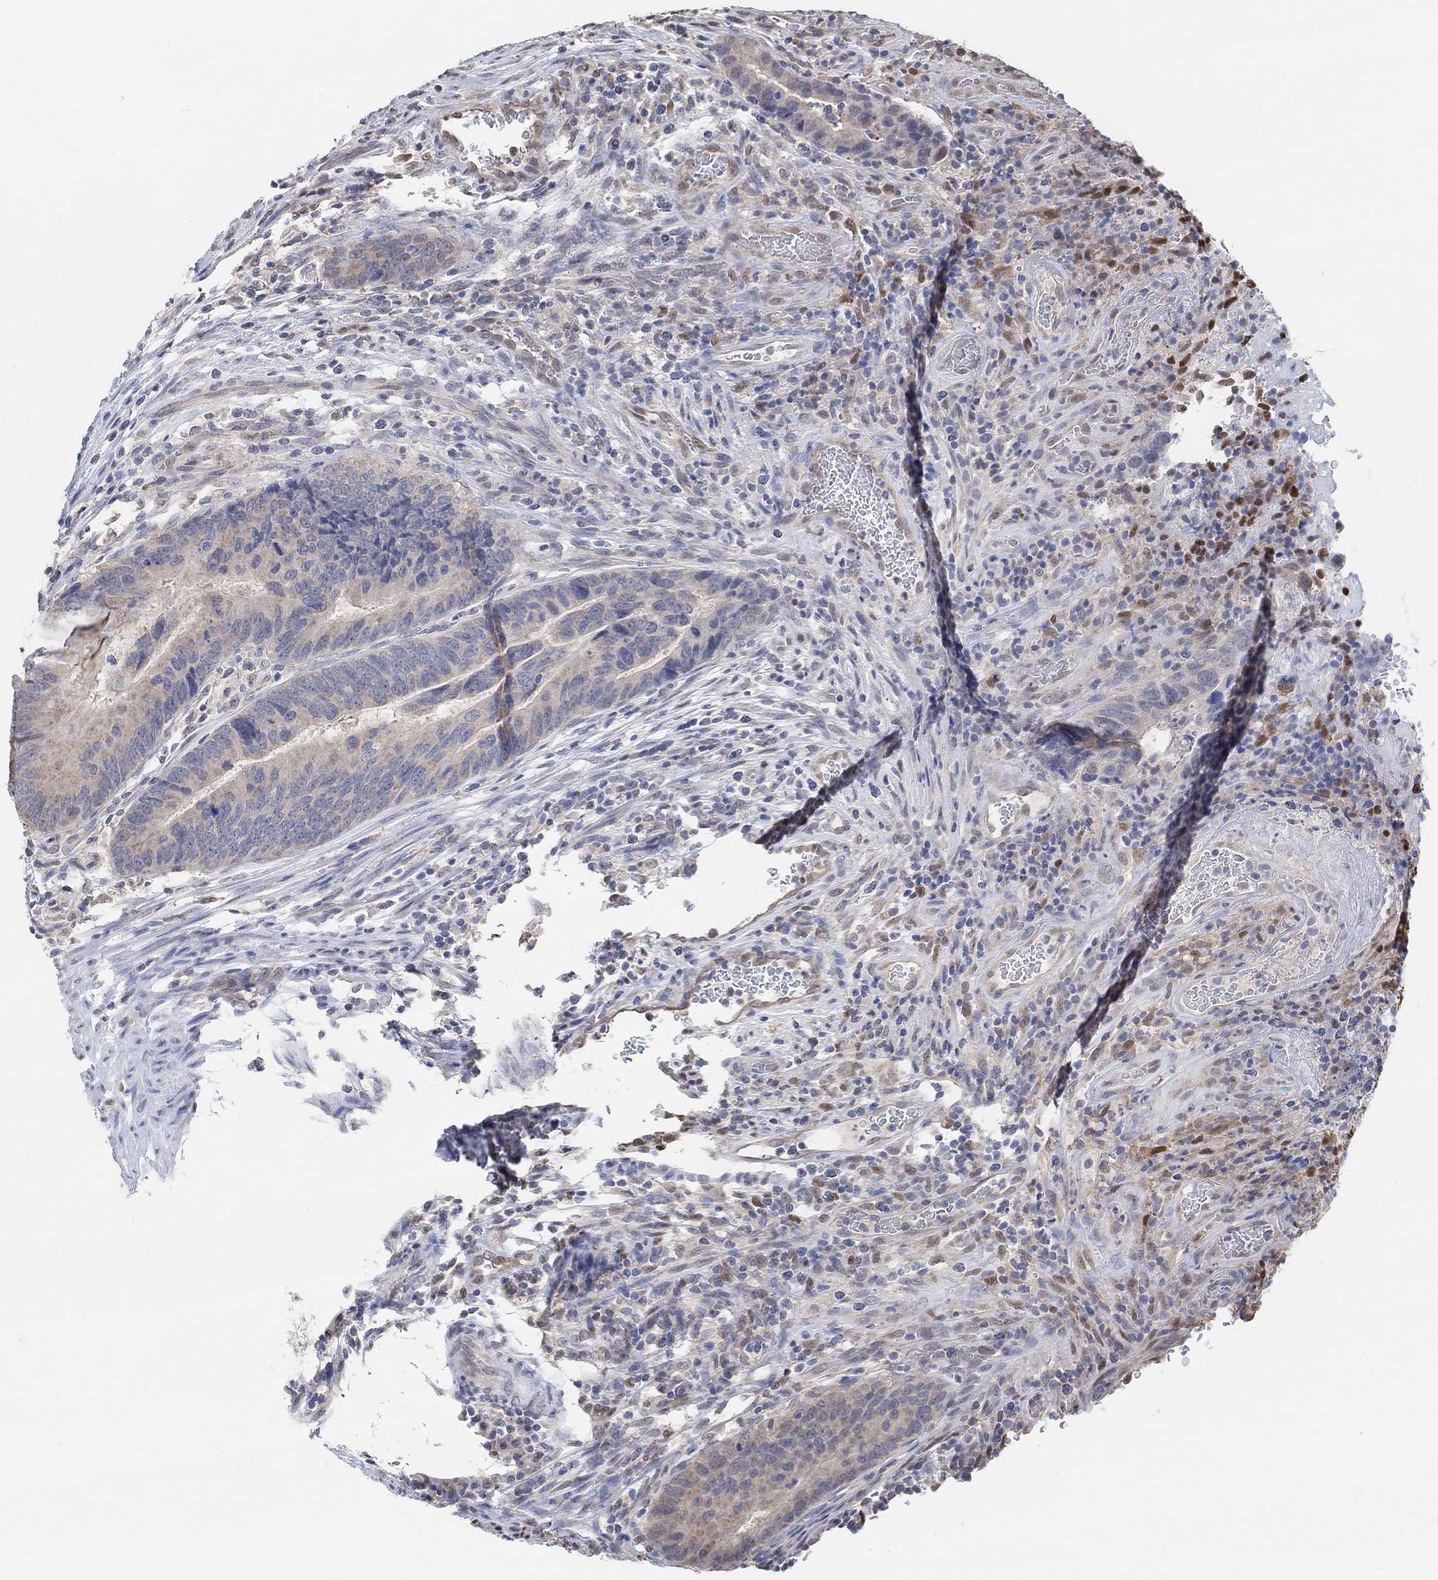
{"staining": {"intensity": "negative", "quantity": "none", "location": "none"}, "tissue": "colorectal cancer", "cell_type": "Tumor cells", "image_type": "cancer", "snomed": [{"axis": "morphology", "description": "Adenocarcinoma, NOS"}, {"axis": "topography", "description": "Colon"}], "caption": "The image reveals no staining of tumor cells in colorectal cancer.", "gene": "MUC1", "patient": {"sex": "female", "age": 56}}